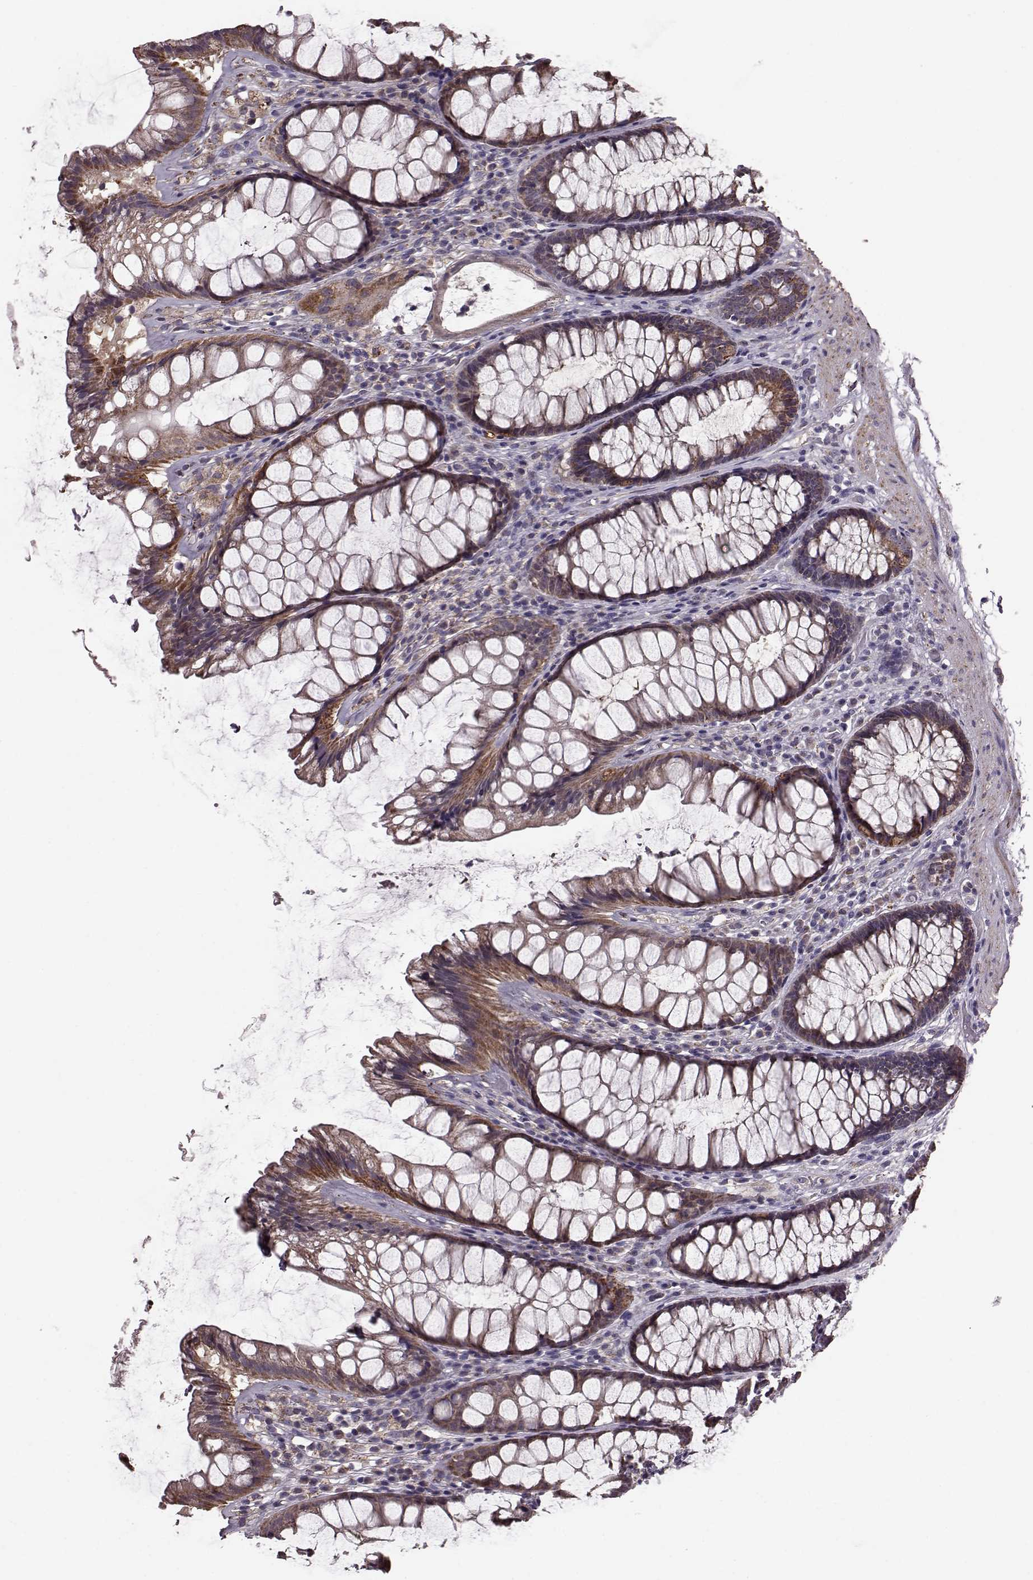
{"staining": {"intensity": "moderate", "quantity": ">75%", "location": "cytoplasmic/membranous"}, "tissue": "rectum", "cell_type": "Glandular cells", "image_type": "normal", "snomed": [{"axis": "morphology", "description": "Normal tissue, NOS"}, {"axis": "topography", "description": "Rectum"}], "caption": "Unremarkable rectum was stained to show a protein in brown. There is medium levels of moderate cytoplasmic/membranous staining in approximately >75% of glandular cells.", "gene": "PUDP", "patient": {"sex": "male", "age": 72}}